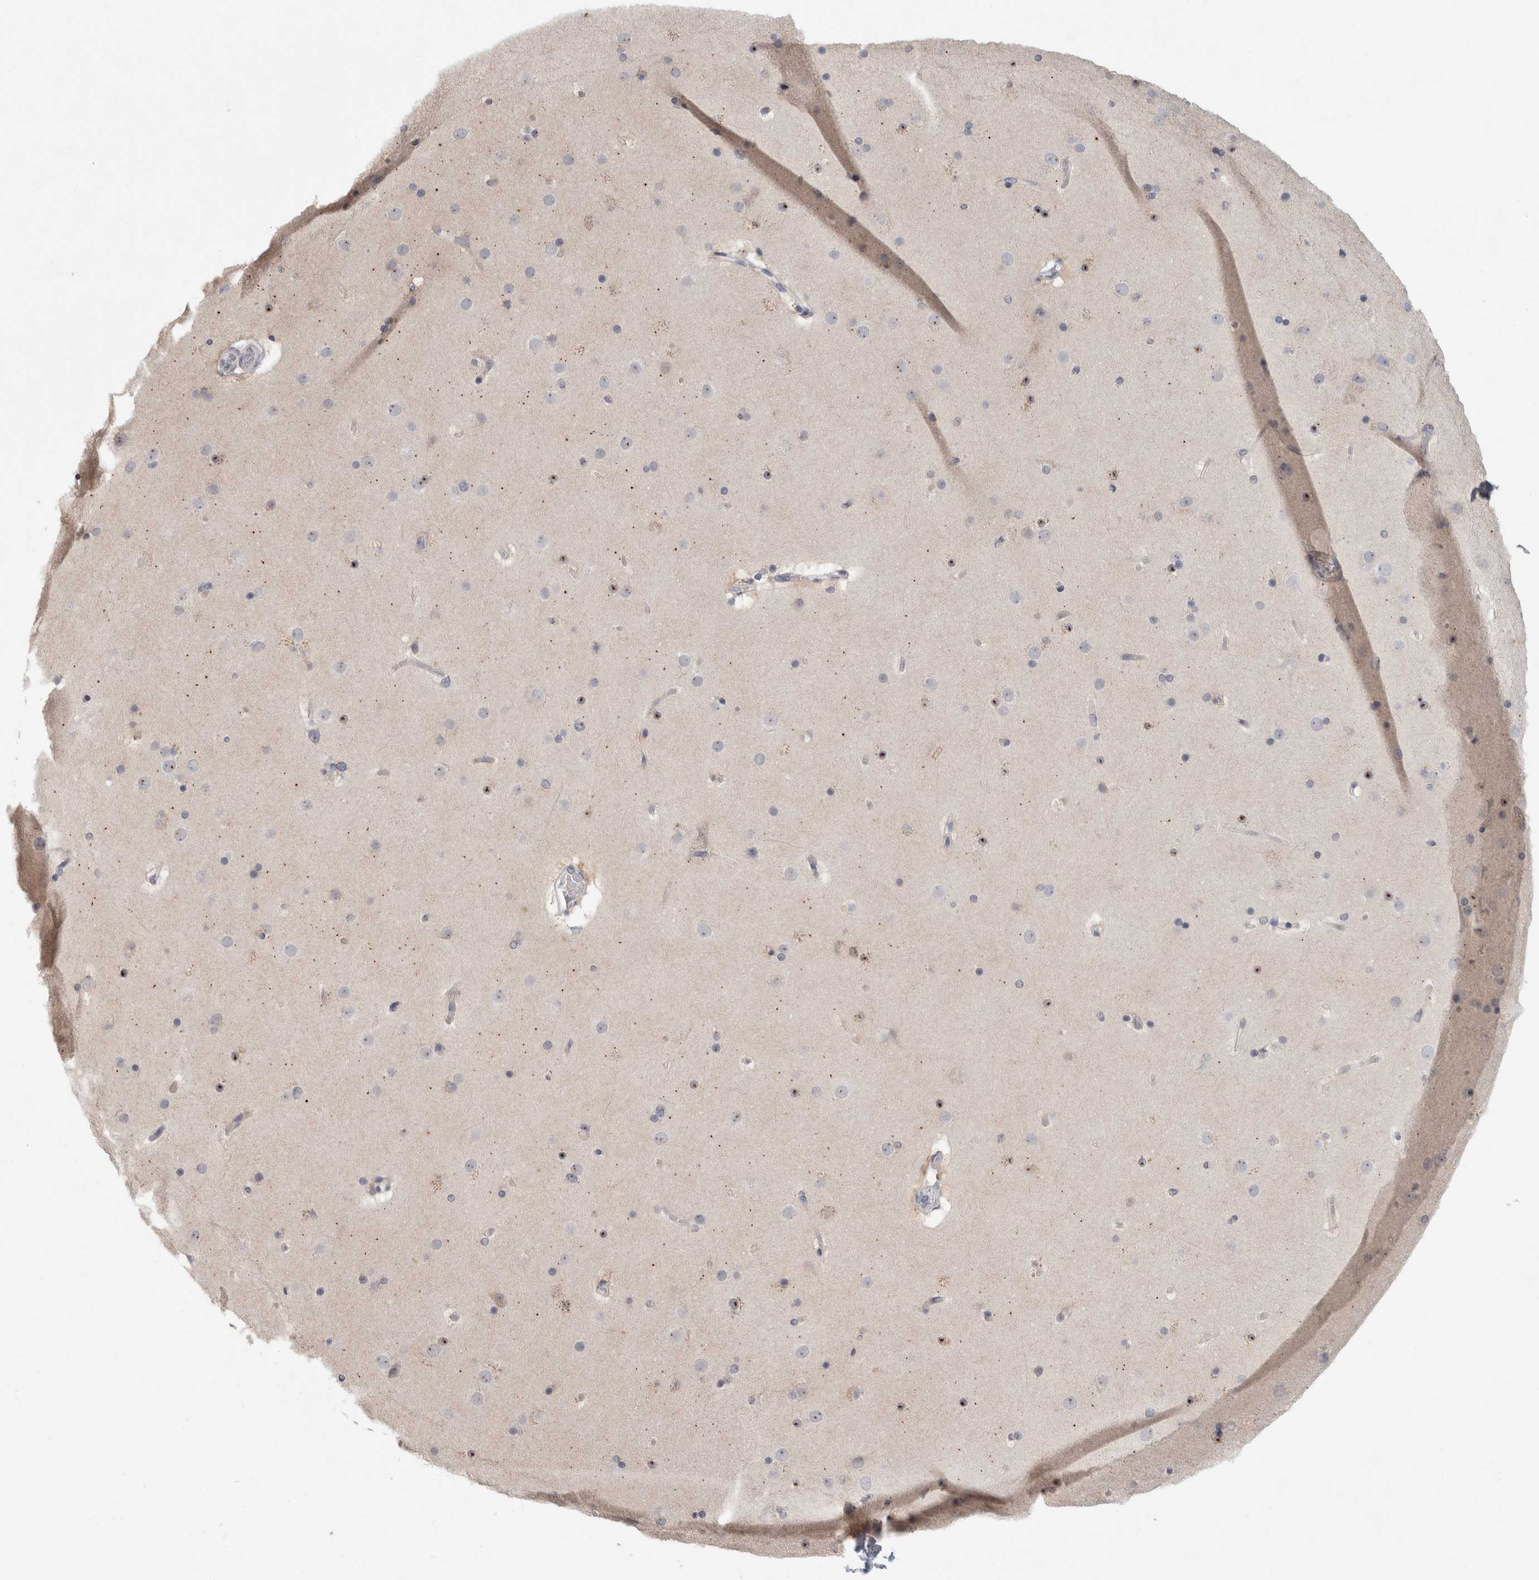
{"staining": {"intensity": "negative", "quantity": "none", "location": "none"}, "tissue": "cerebral cortex", "cell_type": "Endothelial cells", "image_type": "normal", "snomed": [{"axis": "morphology", "description": "Normal tissue, NOS"}, {"axis": "topography", "description": "Cerebral cortex"}], "caption": "Endothelial cells are negative for protein expression in normal human cerebral cortex. (DAB (3,3'-diaminobenzidine) immunohistochemistry (IHC) with hematoxylin counter stain).", "gene": "PIGP", "patient": {"sex": "male", "age": 57}}